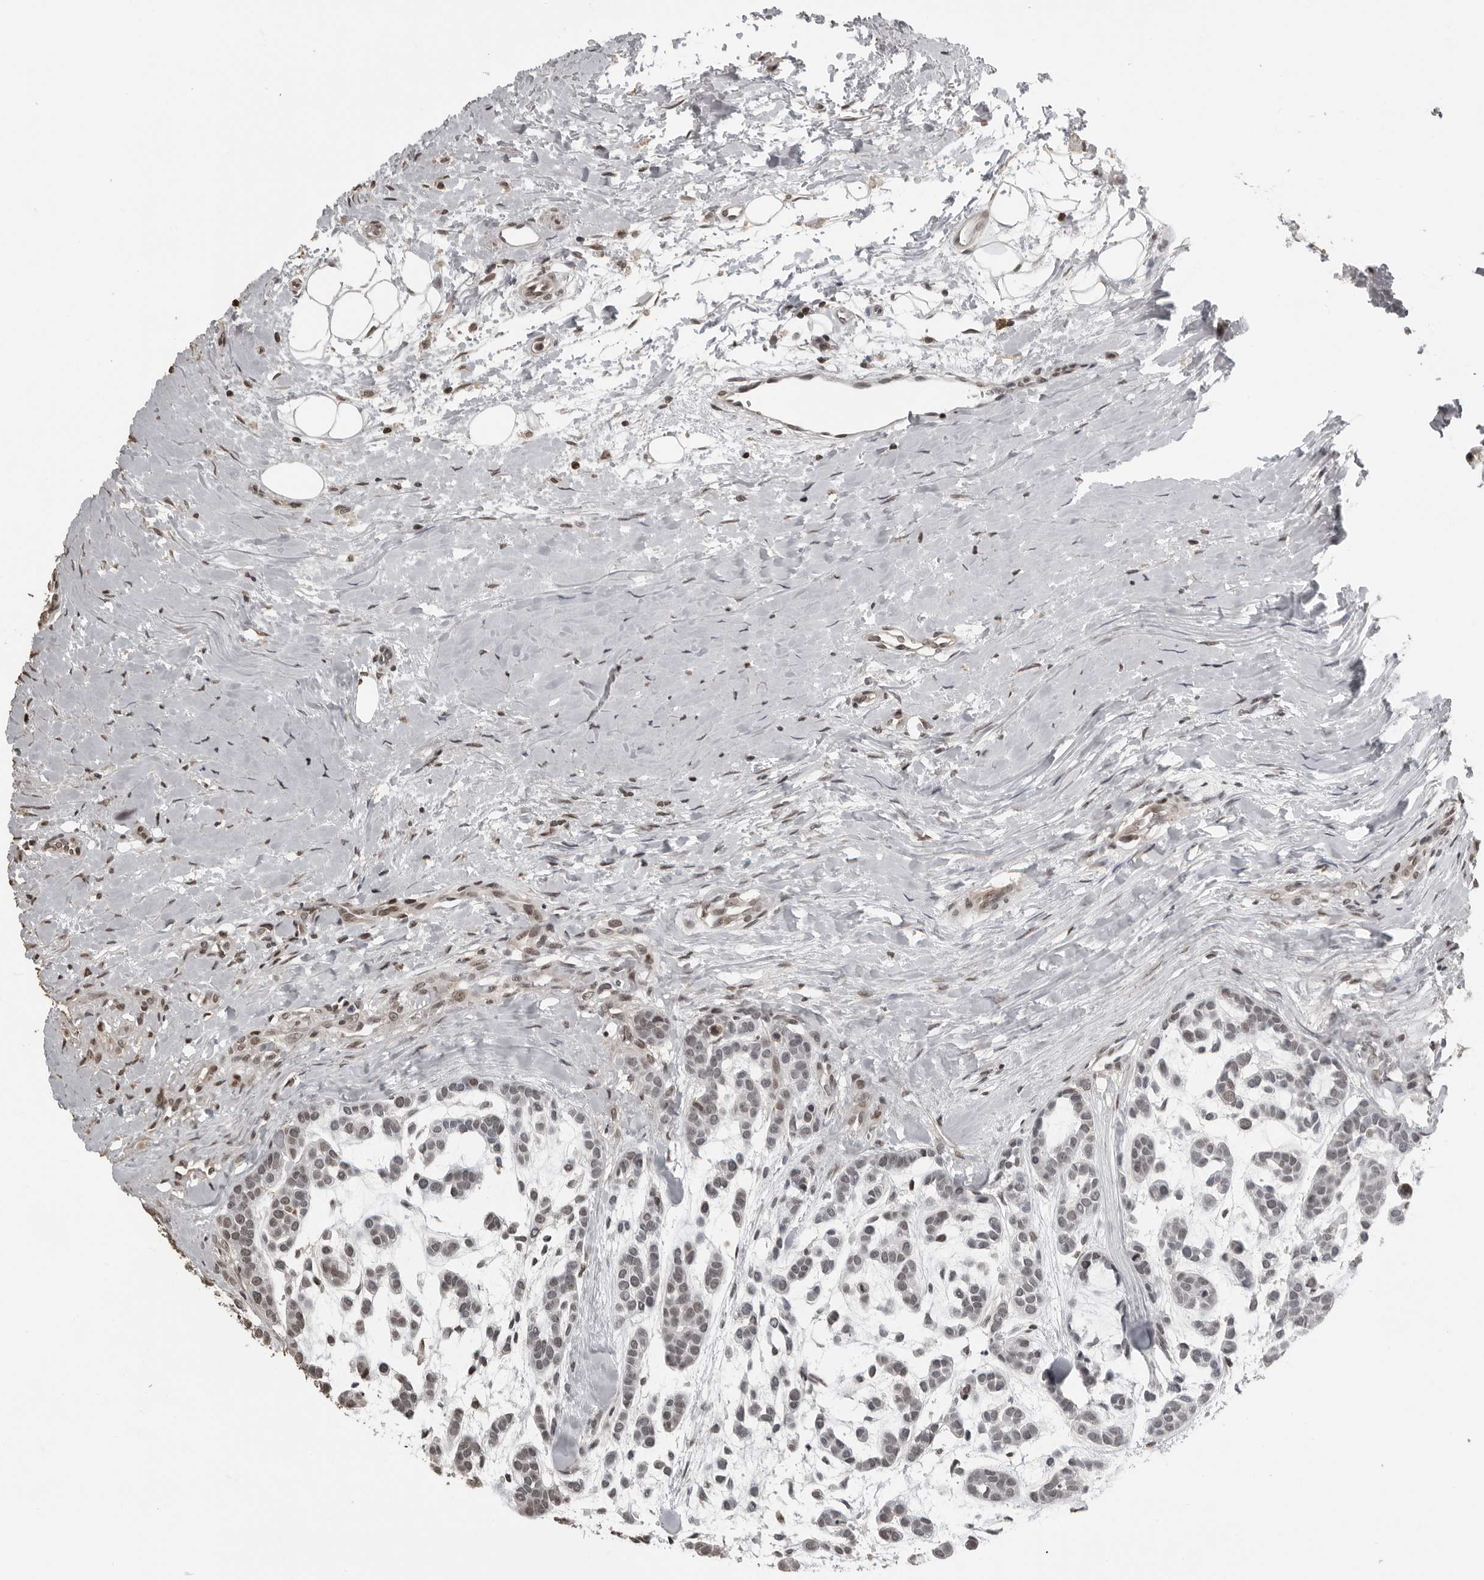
{"staining": {"intensity": "weak", "quantity": "<25%", "location": "nuclear"}, "tissue": "head and neck cancer", "cell_type": "Tumor cells", "image_type": "cancer", "snomed": [{"axis": "morphology", "description": "Adenocarcinoma, NOS"}, {"axis": "morphology", "description": "Adenoma, NOS"}, {"axis": "topography", "description": "Head-Neck"}], "caption": "DAB (3,3'-diaminobenzidine) immunohistochemical staining of head and neck adenoma demonstrates no significant positivity in tumor cells.", "gene": "ORC1", "patient": {"sex": "female", "age": 55}}